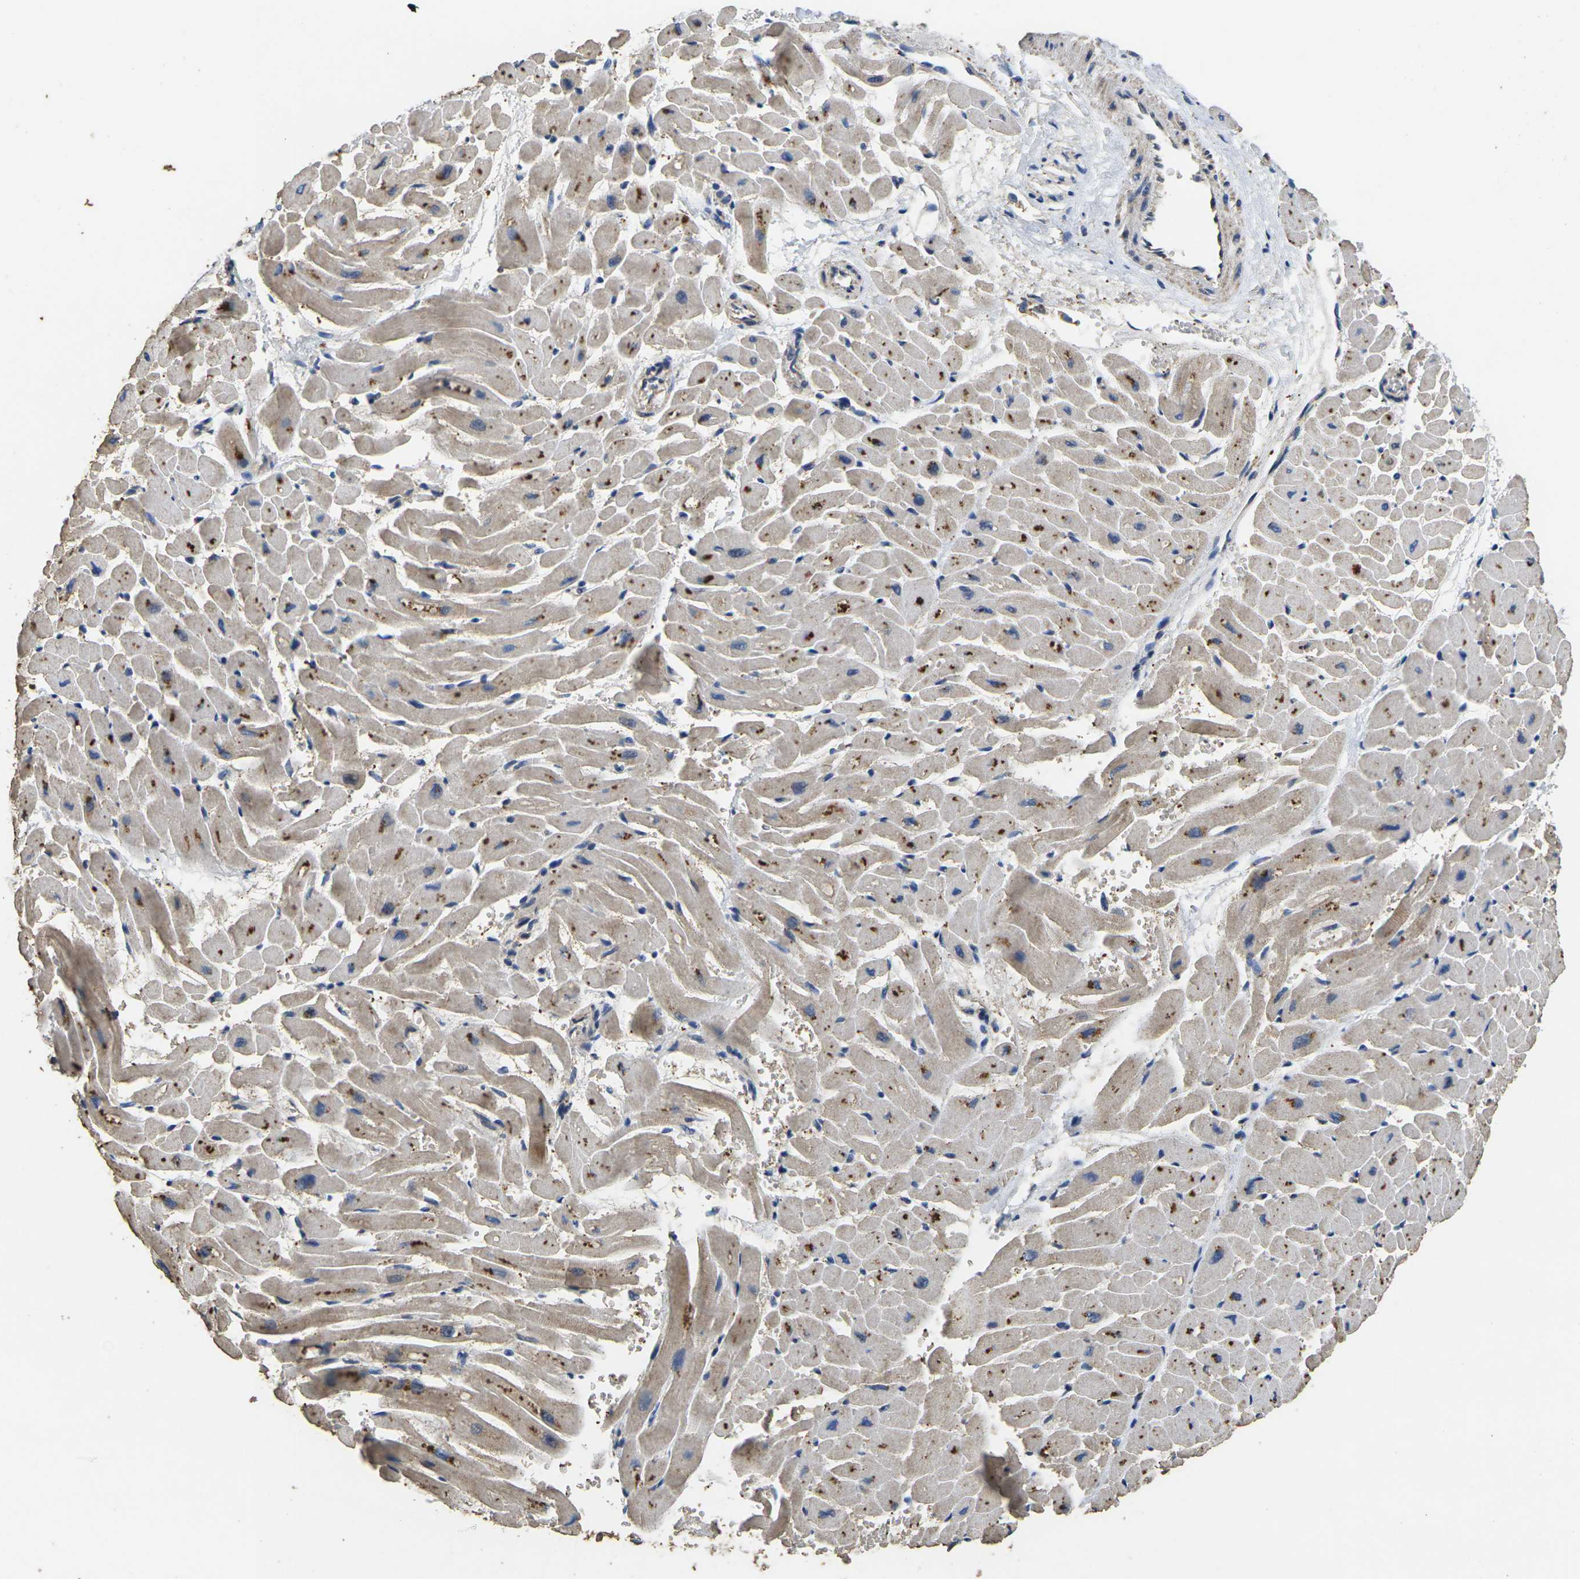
{"staining": {"intensity": "moderate", "quantity": ">75%", "location": "cytoplasmic/membranous"}, "tissue": "heart muscle", "cell_type": "Cardiomyocytes", "image_type": "normal", "snomed": [{"axis": "morphology", "description": "Normal tissue, NOS"}, {"axis": "topography", "description": "Heart"}], "caption": "Normal heart muscle displays moderate cytoplasmic/membranous positivity in approximately >75% of cardiomyocytes, visualized by immunohistochemistry. (DAB = brown stain, brightfield microscopy at high magnification).", "gene": "MAPK11", "patient": {"sex": "male", "age": 45}}